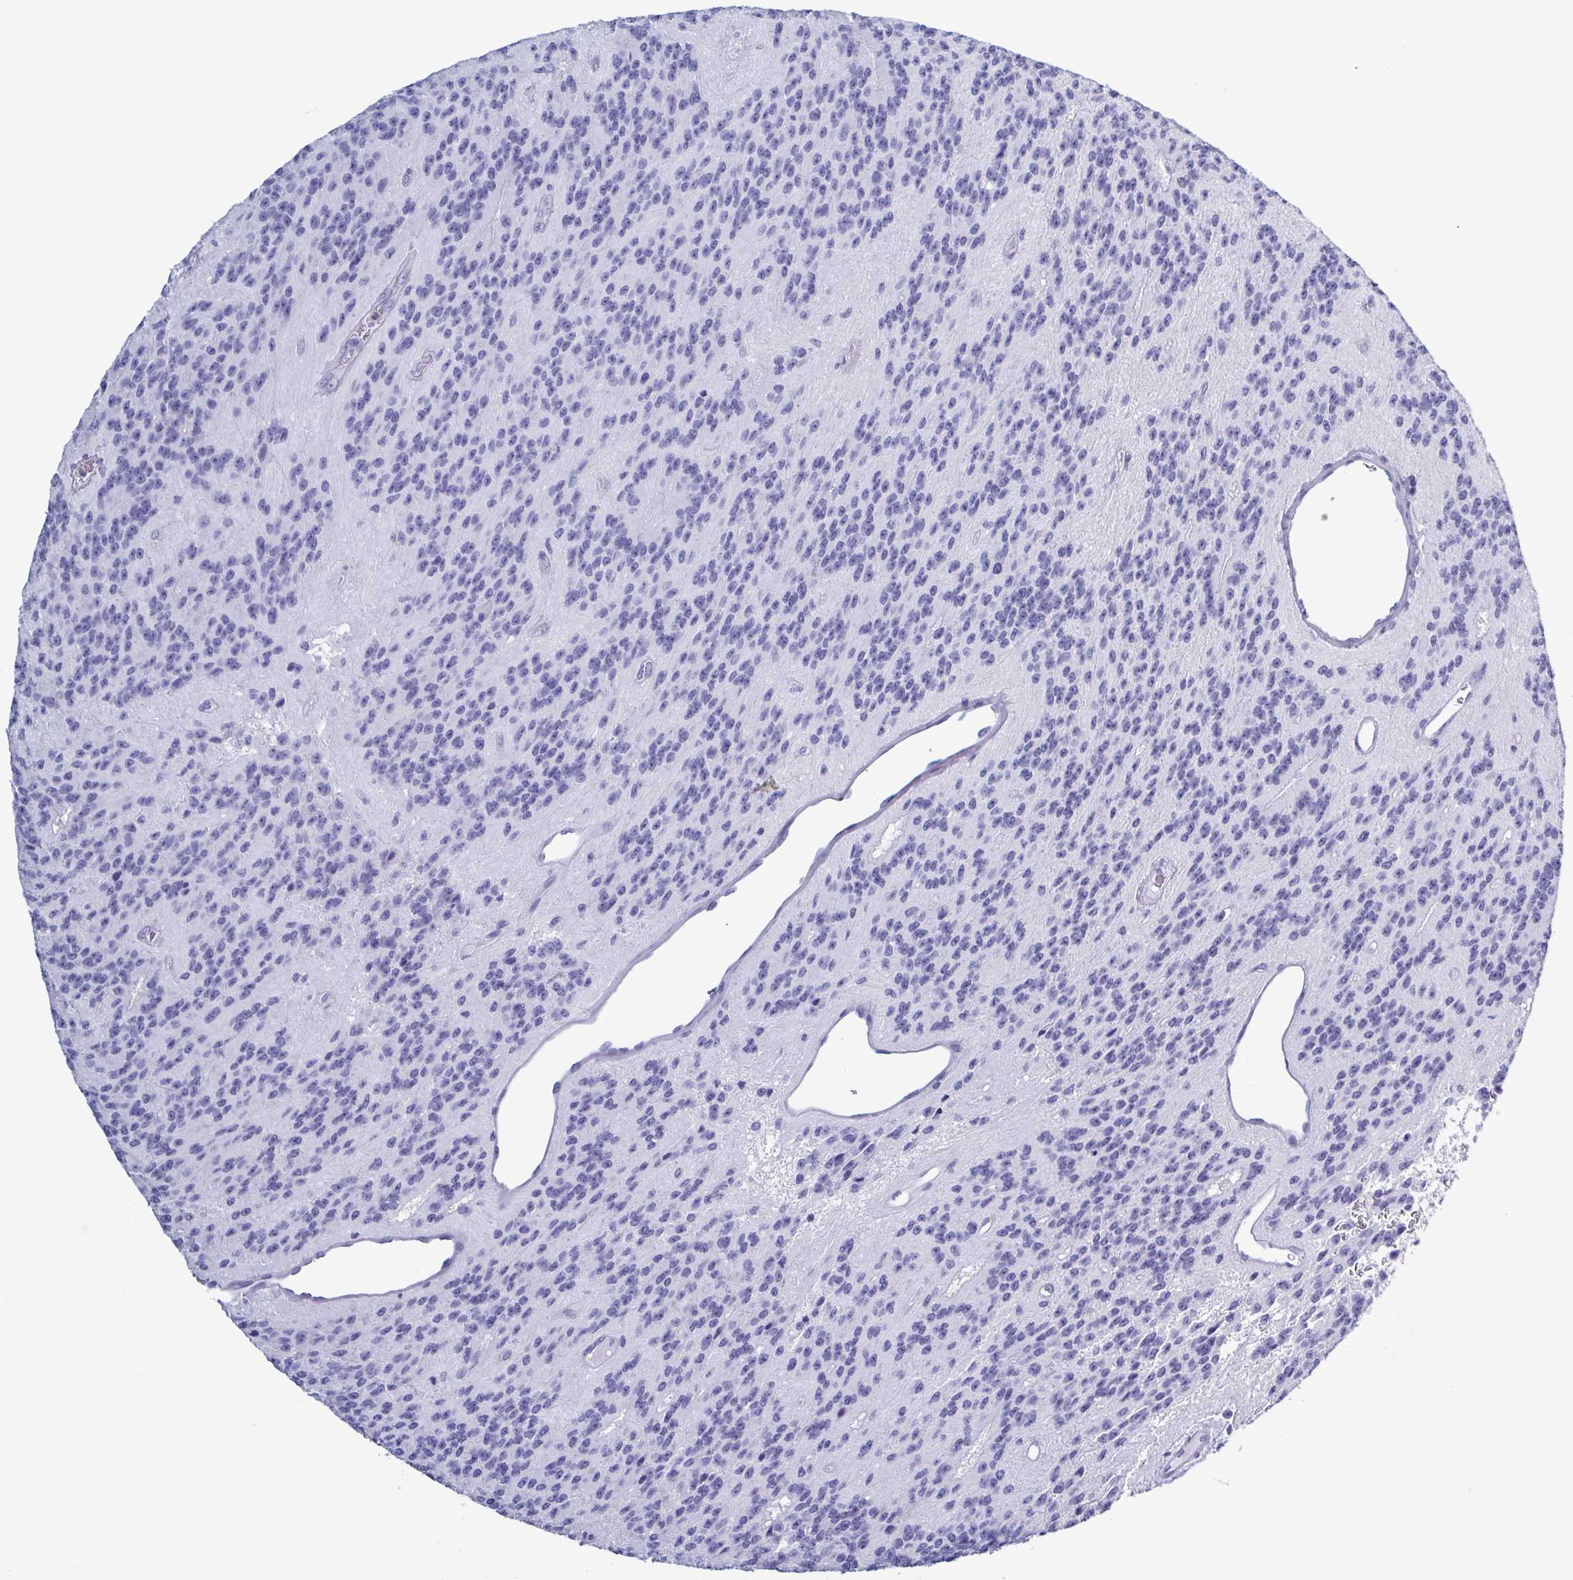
{"staining": {"intensity": "negative", "quantity": "none", "location": "none"}, "tissue": "glioma", "cell_type": "Tumor cells", "image_type": "cancer", "snomed": [{"axis": "morphology", "description": "Glioma, malignant, Low grade"}, {"axis": "topography", "description": "Brain"}], "caption": "IHC histopathology image of human glioma stained for a protein (brown), which exhibits no staining in tumor cells.", "gene": "LTF", "patient": {"sex": "male", "age": 31}}